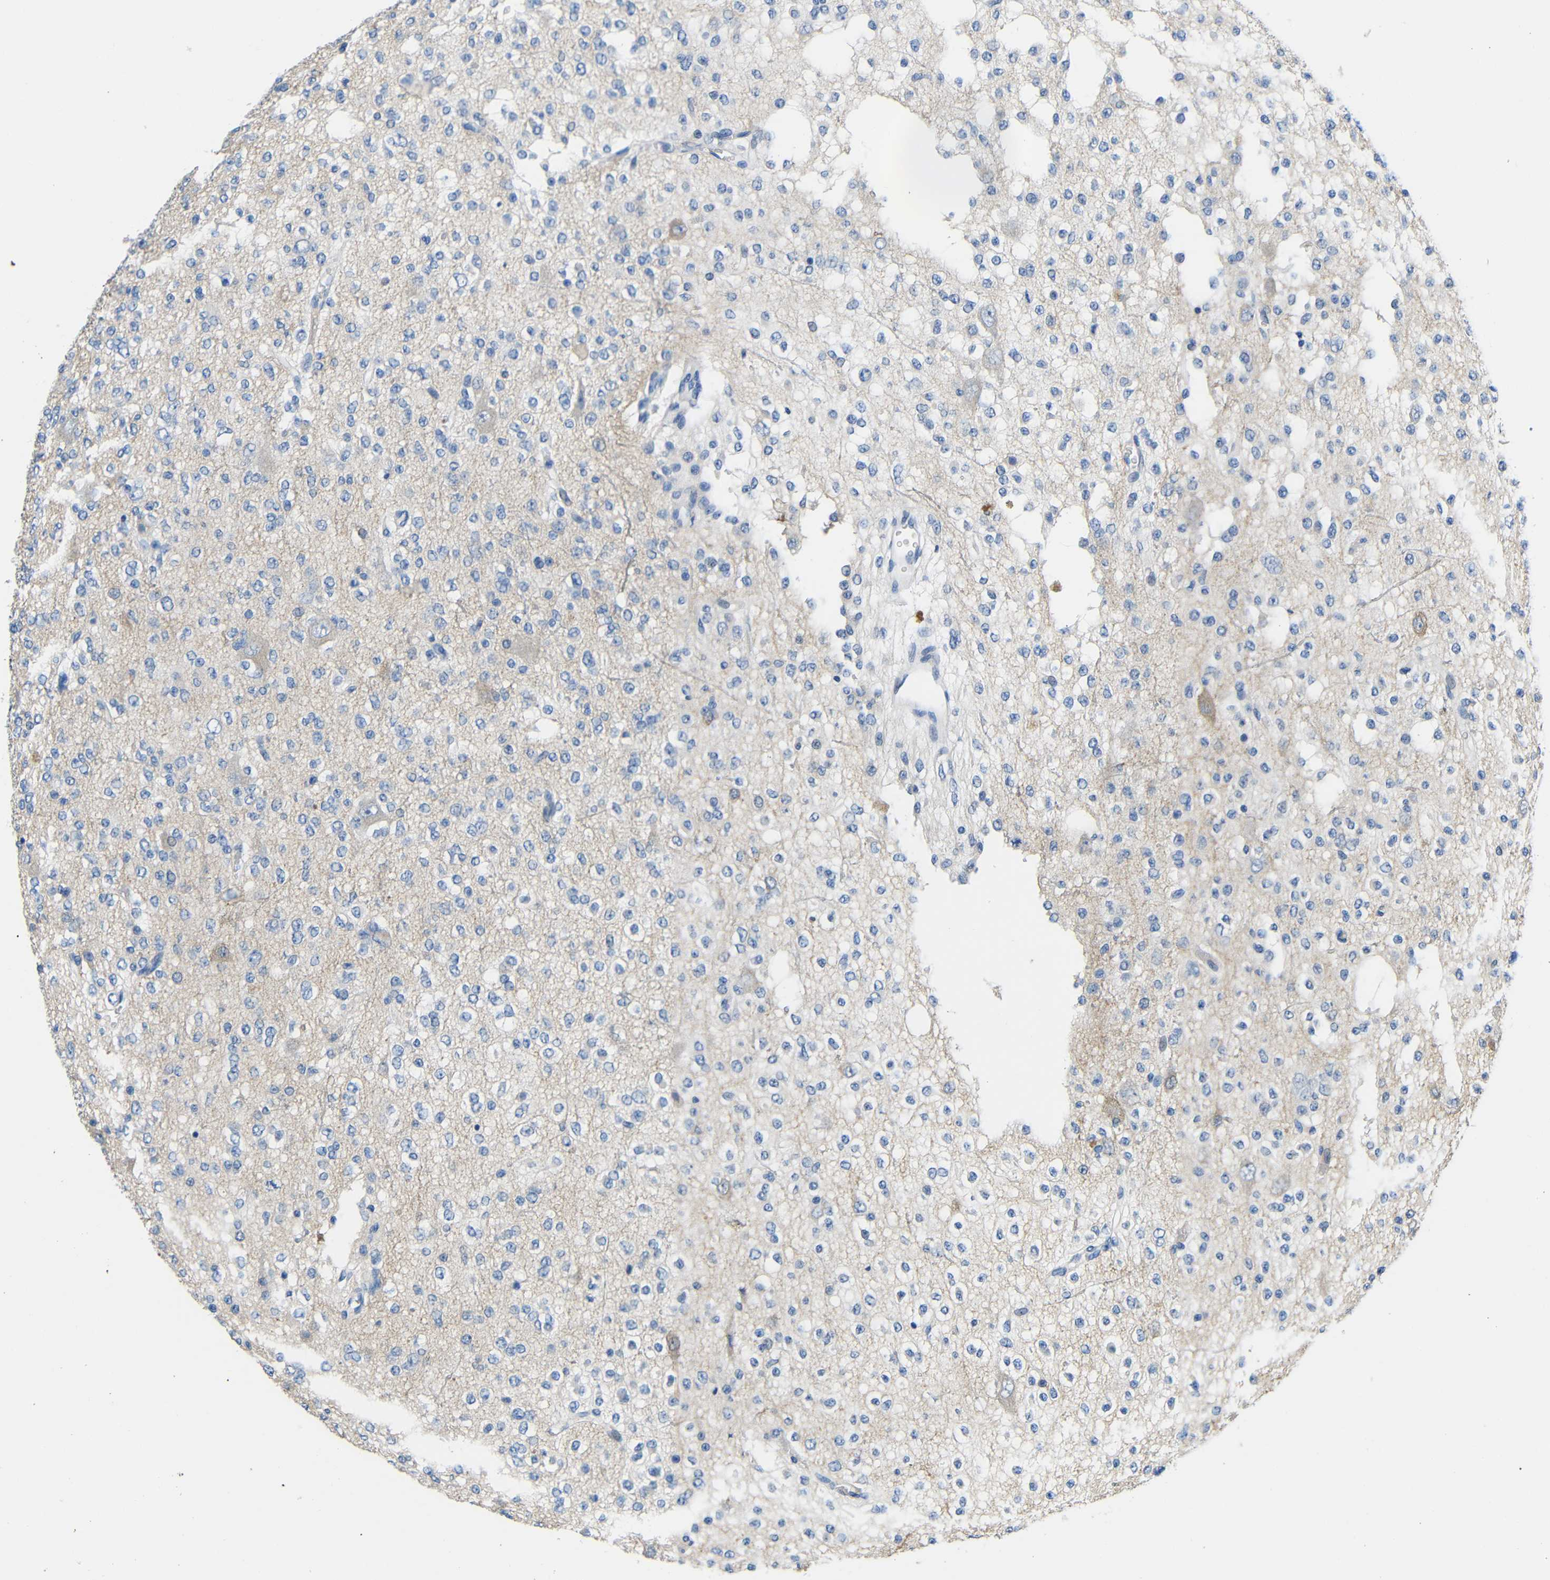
{"staining": {"intensity": "negative", "quantity": "none", "location": "none"}, "tissue": "glioma", "cell_type": "Tumor cells", "image_type": "cancer", "snomed": [{"axis": "morphology", "description": "Glioma, malignant, Low grade"}, {"axis": "topography", "description": "Brain"}], "caption": "A photomicrograph of malignant low-grade glioma stained for a protein demonstrates no brown staining in tumor cells. (DAB immunohistochemistry with hematoxylin counter stain).", "gene": "NEGR1", "patient": {"sex": "male", "age": 38}}